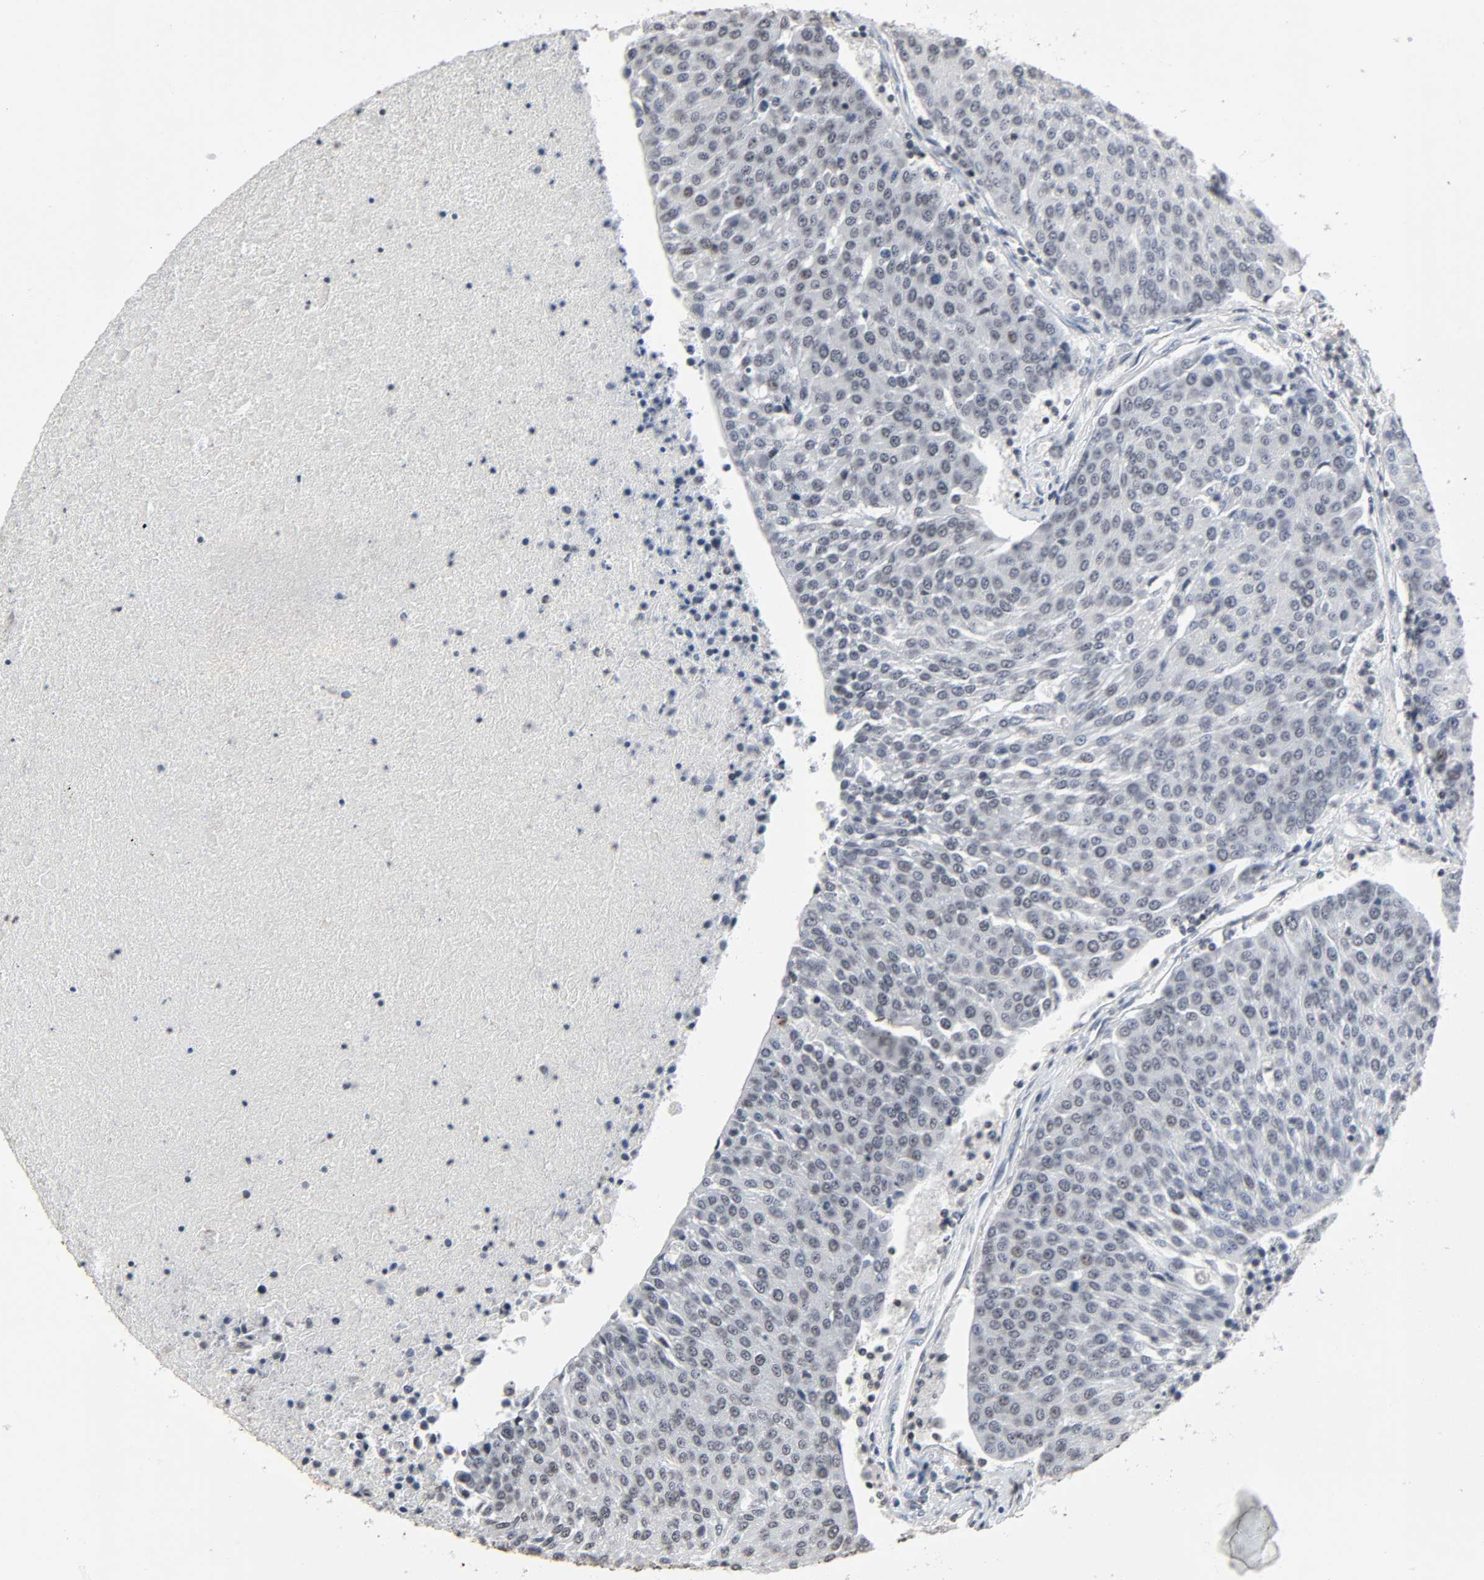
{"staining": {"intensity": "negative", "quantity": "none", "location": "none"}, "tissue": "urothelial cancer", "cell_type": "Tumor cells", "image_type": "cancer", "snomed": [{"axis": "morphology", "description": "Urothelial carcinoma, High grade"}, {"axis": "topography", "description": "Urinary bladder"}], "caption": "IHC of human urothelial cancer demonstrates no expression in tumor cells.", "gene": "STK4", "patient": {"sex": "female", "age": 85}}